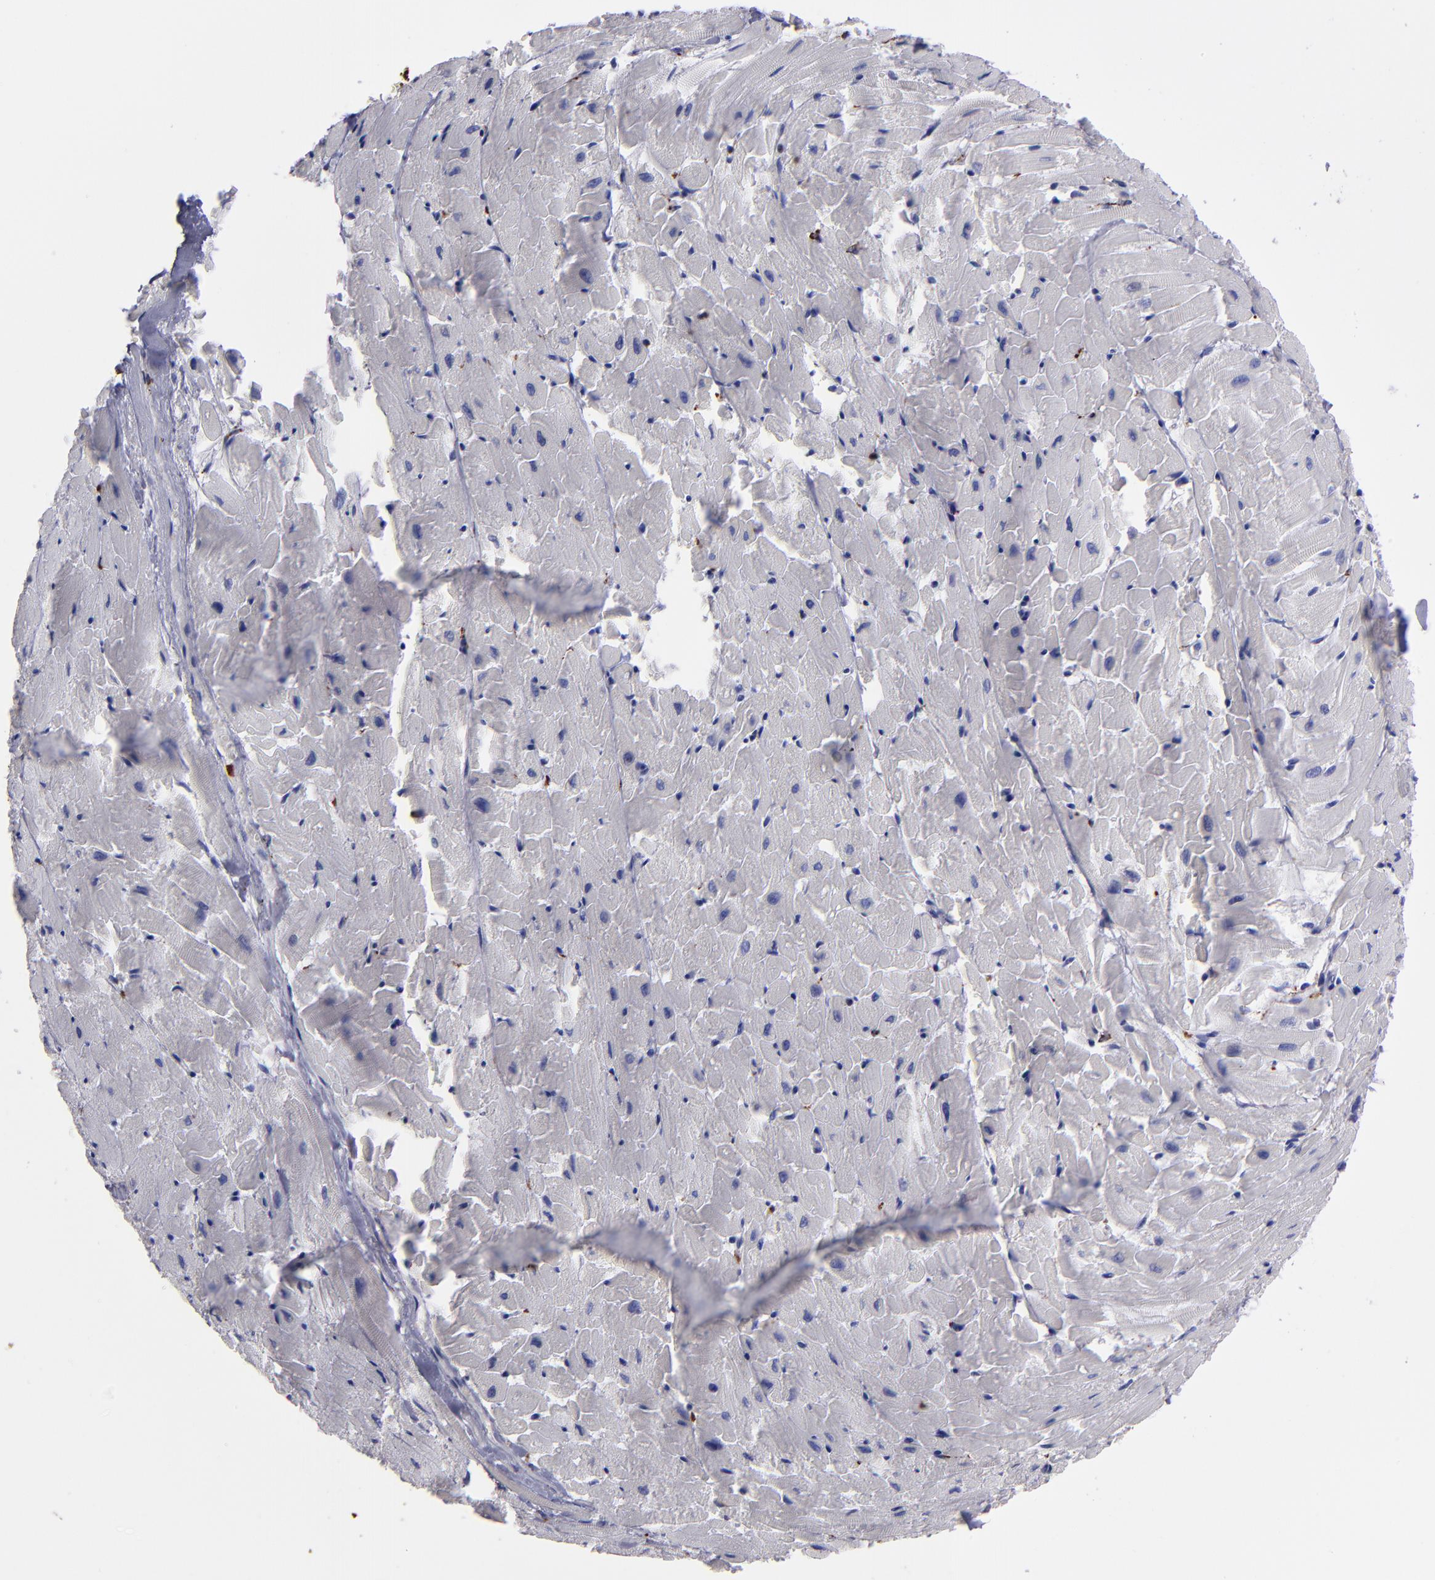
{"staining": {"intensity": "negative", "quantity": "none", "location": "none"}, "tissue": "heart muscle", "cell_type": "Cardiomyocytes", "image_type": "normal", "snomed": [{"axis": "morphology", "description": "Normal tissue, NOS"}, {"axis": "topography", "description": "Heart"}], "caption": "IHC micrograph of normal heart muscle: heart muscle stained with DAB exhibits no significant protein expression in cardiomyocytes. Brightfield microscopy of immunohistochemistry (IHC) stained with DAB (3,3'-diaminobenzidine) (brown) and hematoxylin (blue), captured at high magnification.", "gene": "CTSS", "patient": {"sex": "female", "age": 19}}